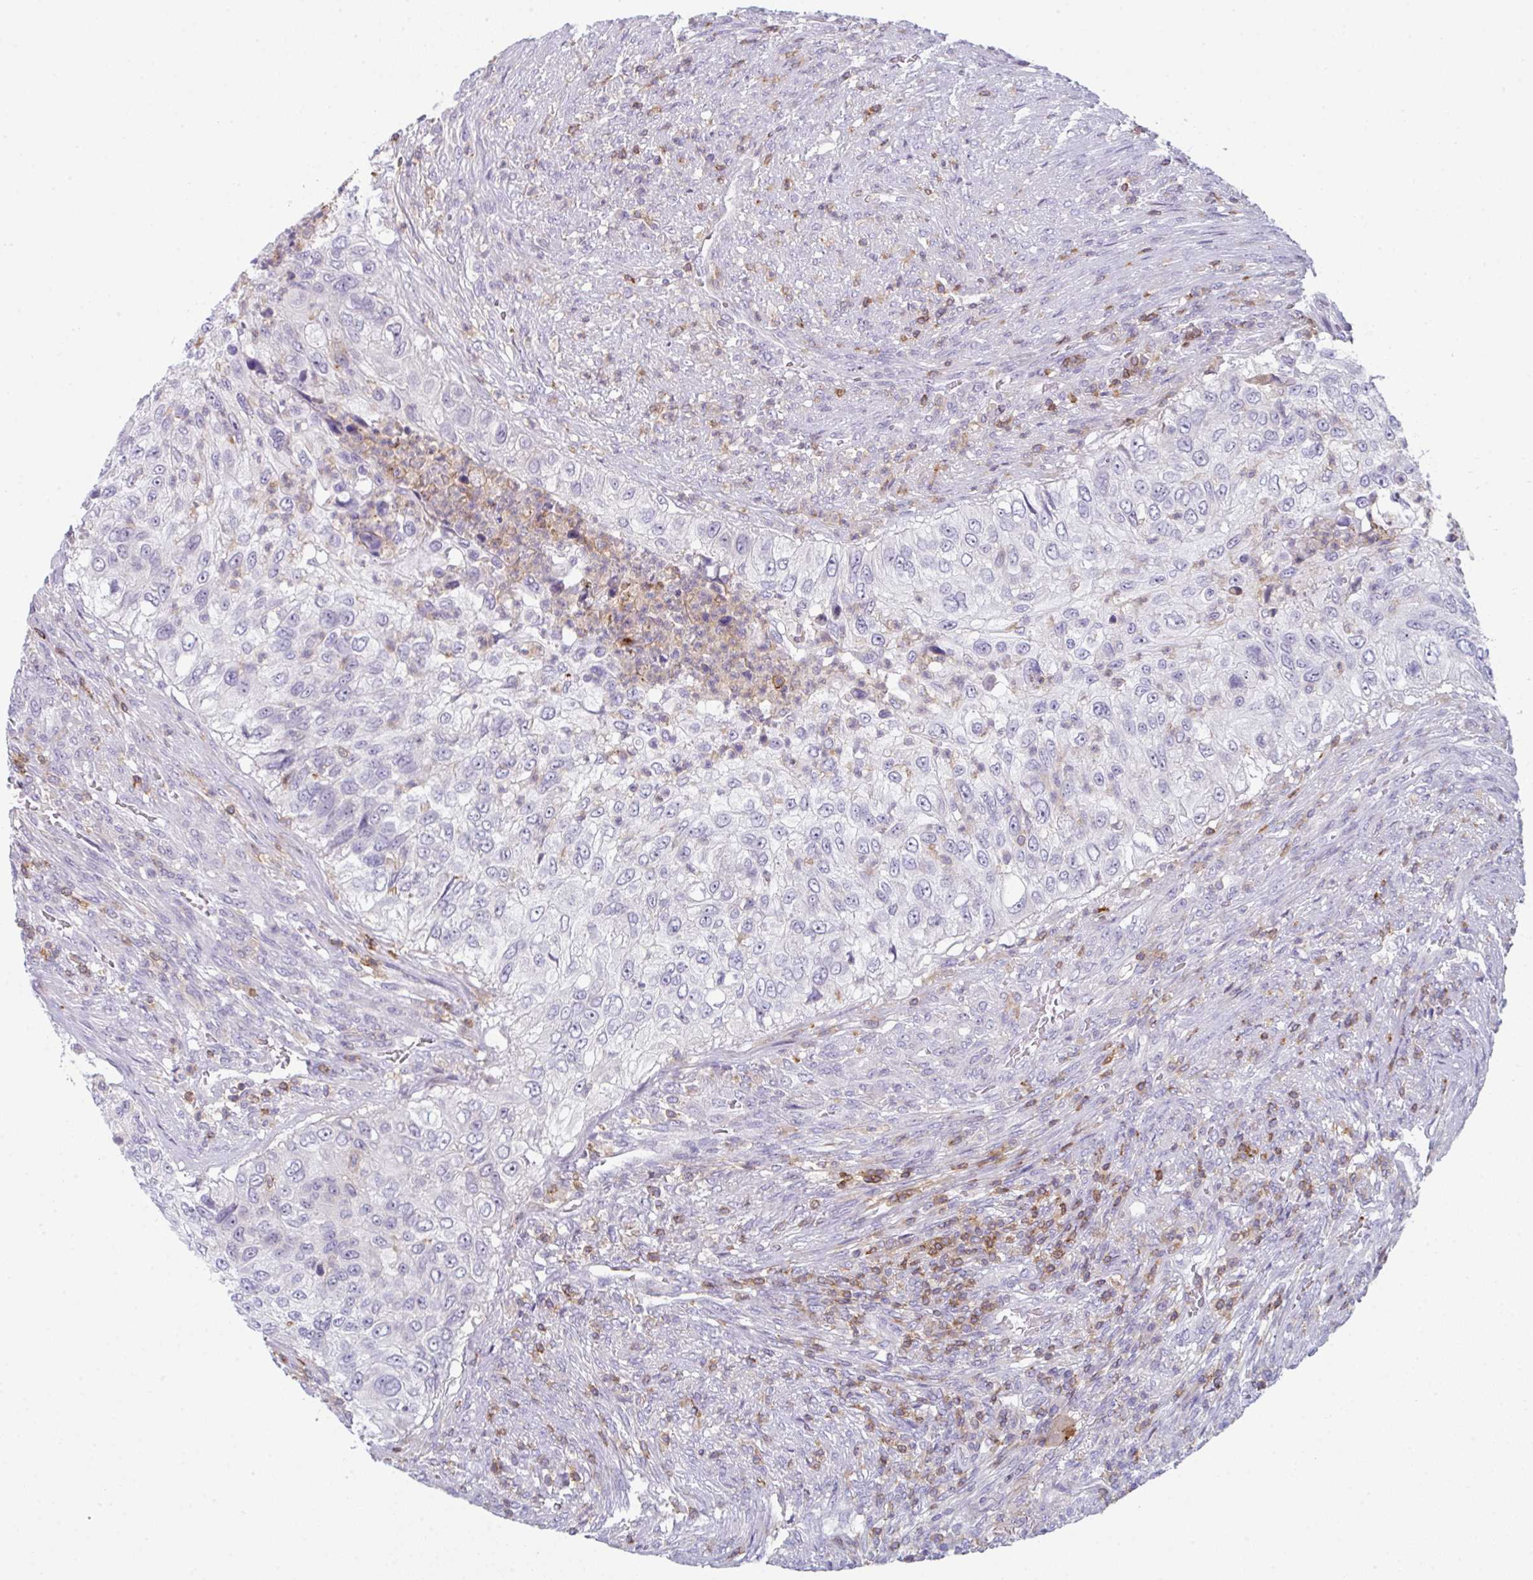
{"staining": {"intensity": "negative", "quantity": "none", "location": "none"}, "tissue": "urothelial cancer", "cell_type": "Tumor cells", "image_type": "cancer", "snomed": [{"axis": "morphology", "description": "Urothelial carcinoma, High grade"}, {"axis": "topography", "description": "Urinary bladder"}], "caption": "Immunohistochemical staining of human urothelial cancer shows no significant staining in tumor cells. Nuclei are stained in blue.", "gene": "CD80", "patient": {"sex": "female", "age": 60}}